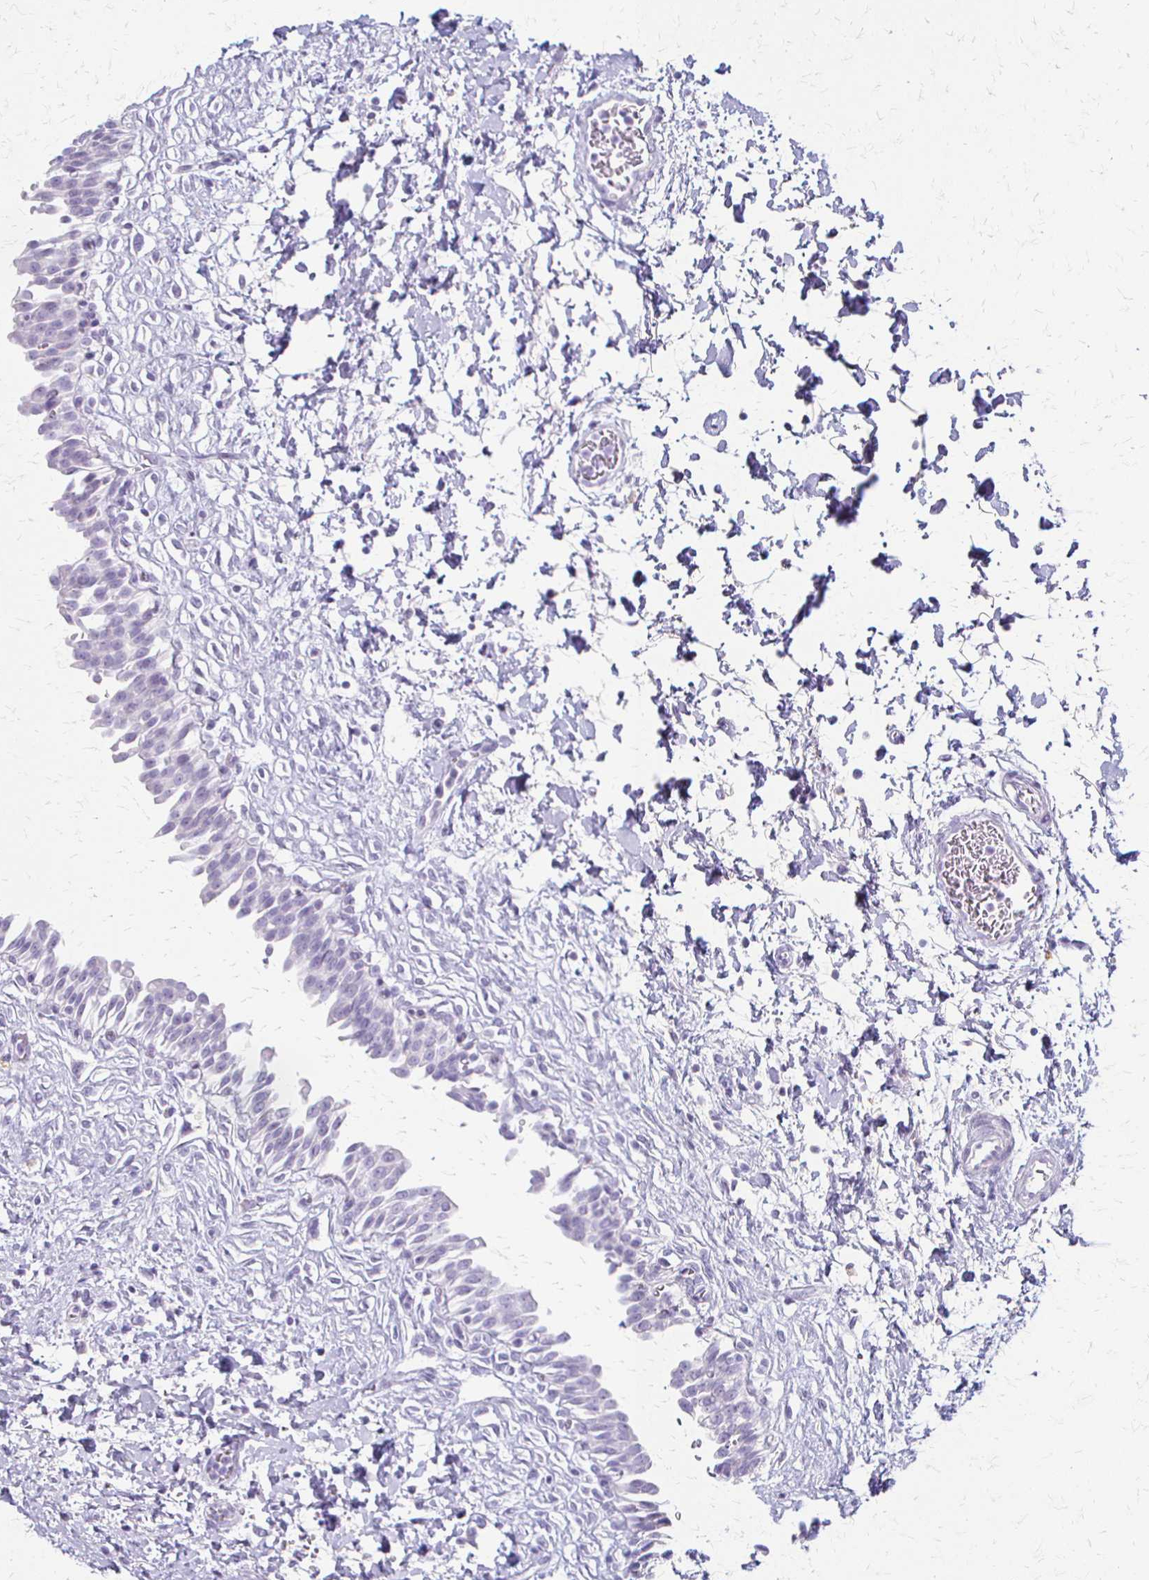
{"staining": {"intensity": "negative", "quantity": "none", "location": "none"}, "tissue": "urinary bladder", "cell_type": "Urothelial cells", "image_type": "normal", "snomed": [{"axis": "morphology", "description": "Normal tissue, NOS"}, {"axis": "topography", "description": "Urinary bladder"}], "caption": "This image is of benign urinary bladder stained with immunohistochemistry to label a protein in brown with the nuclei are counter-stained blue. There is no positivity in urothelial cells.", "gene": "ACP5", "patient": {"sex": "male", "age": 37}}